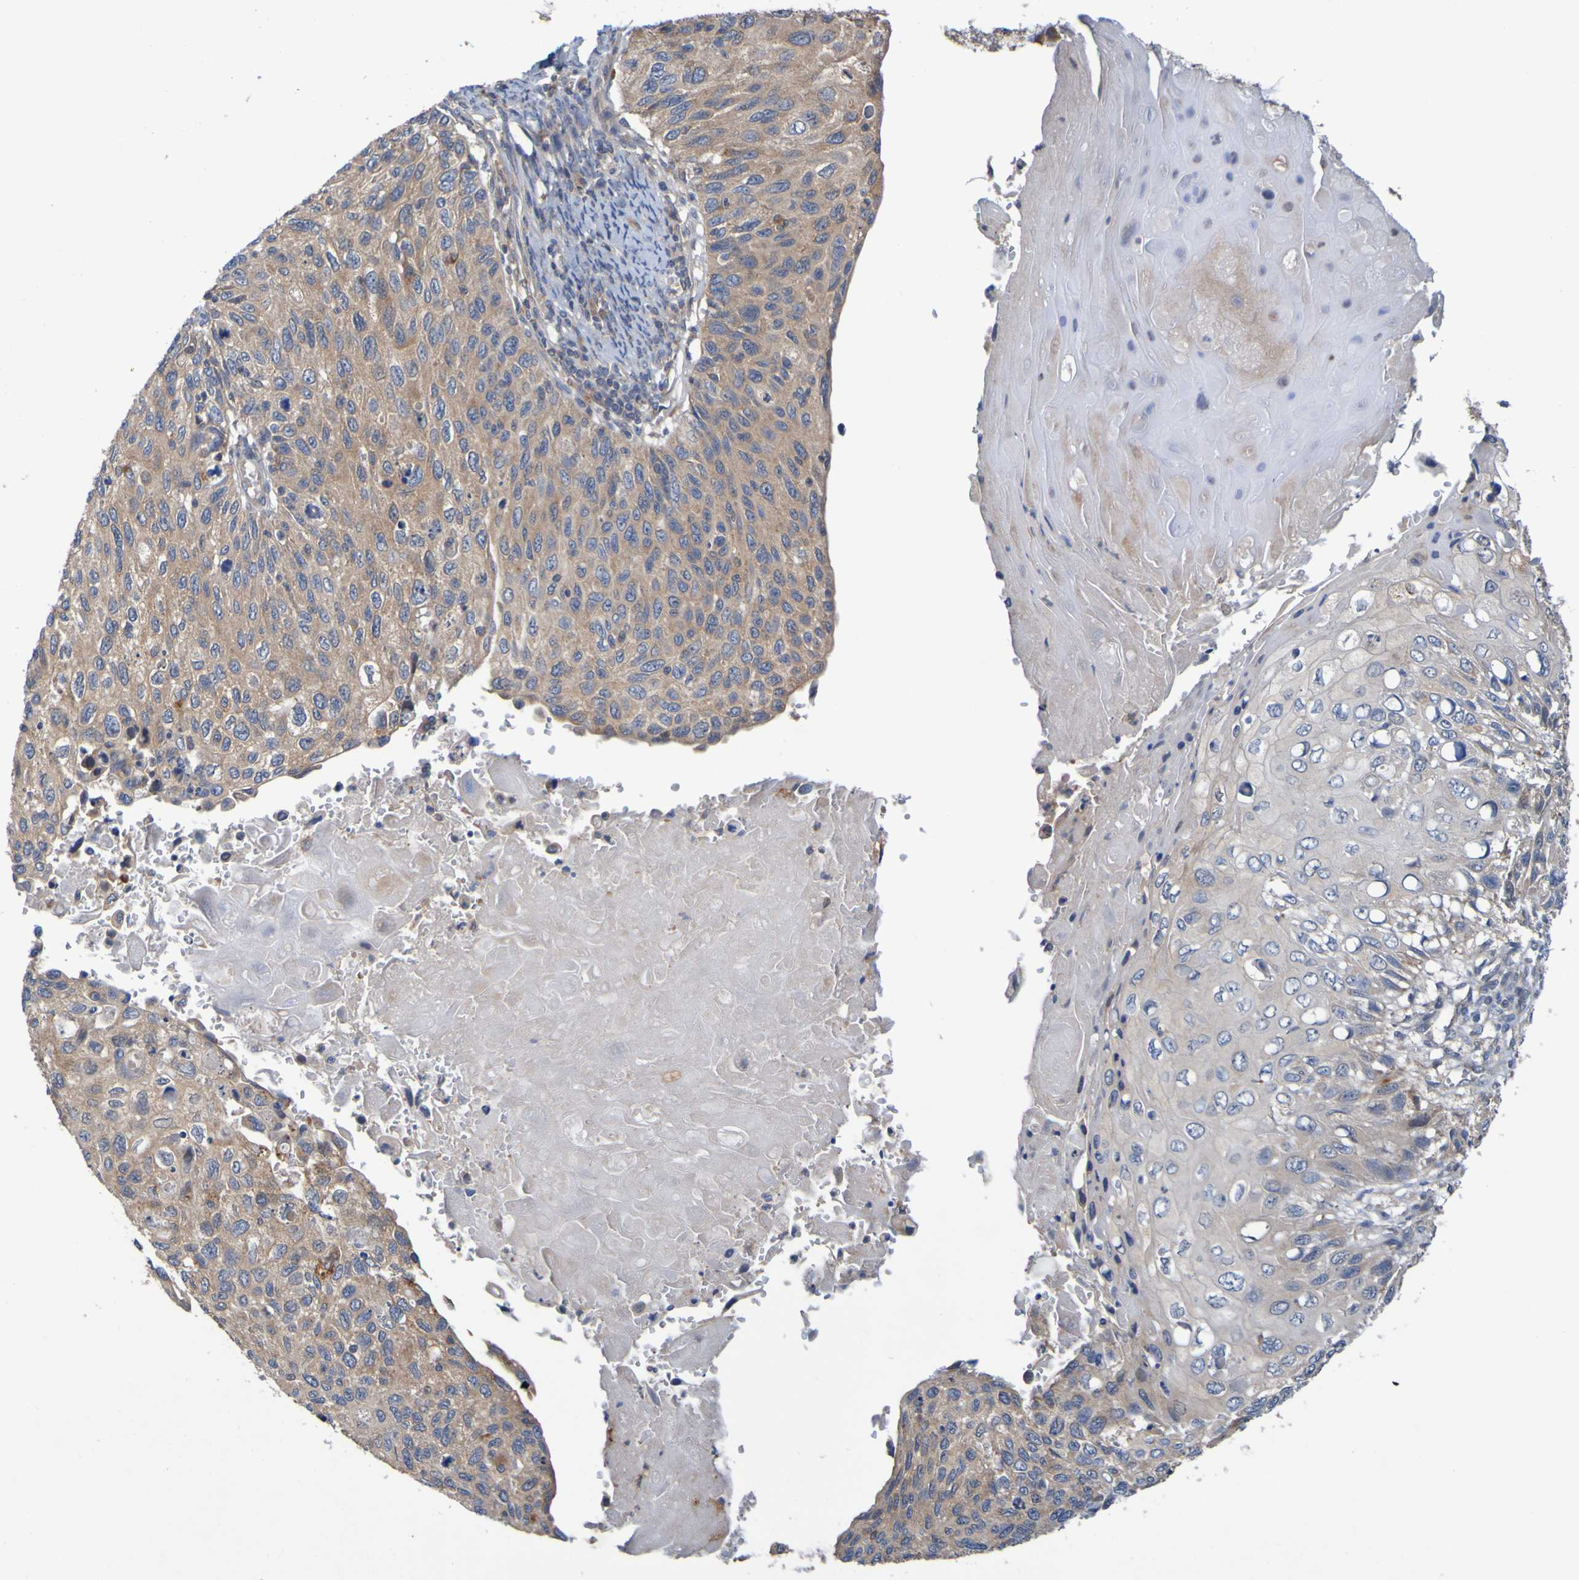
{"staining": {"intensity": "moderate", "quantity": ">75%", "location": "cytoplasmic/membranous"}, "tissue": "cervical cancer", "cell_type": "Tumor cells", "image_type": "cancer", "snomed": [{"axis": "morphology", "description": "Squamous cell carcinoma, NOS"}, {"axis": "topography", "description": "Cervix"}], "caption": "Human cervical cancer (squamous cell carcinoma) stained with a brown dye demonstrates moderate cytoplasmic/membranous positive positivity in approximately >75% of tumor cells.", "gene": "SDK1", "patient": {"sex": "female", "age": 70}}